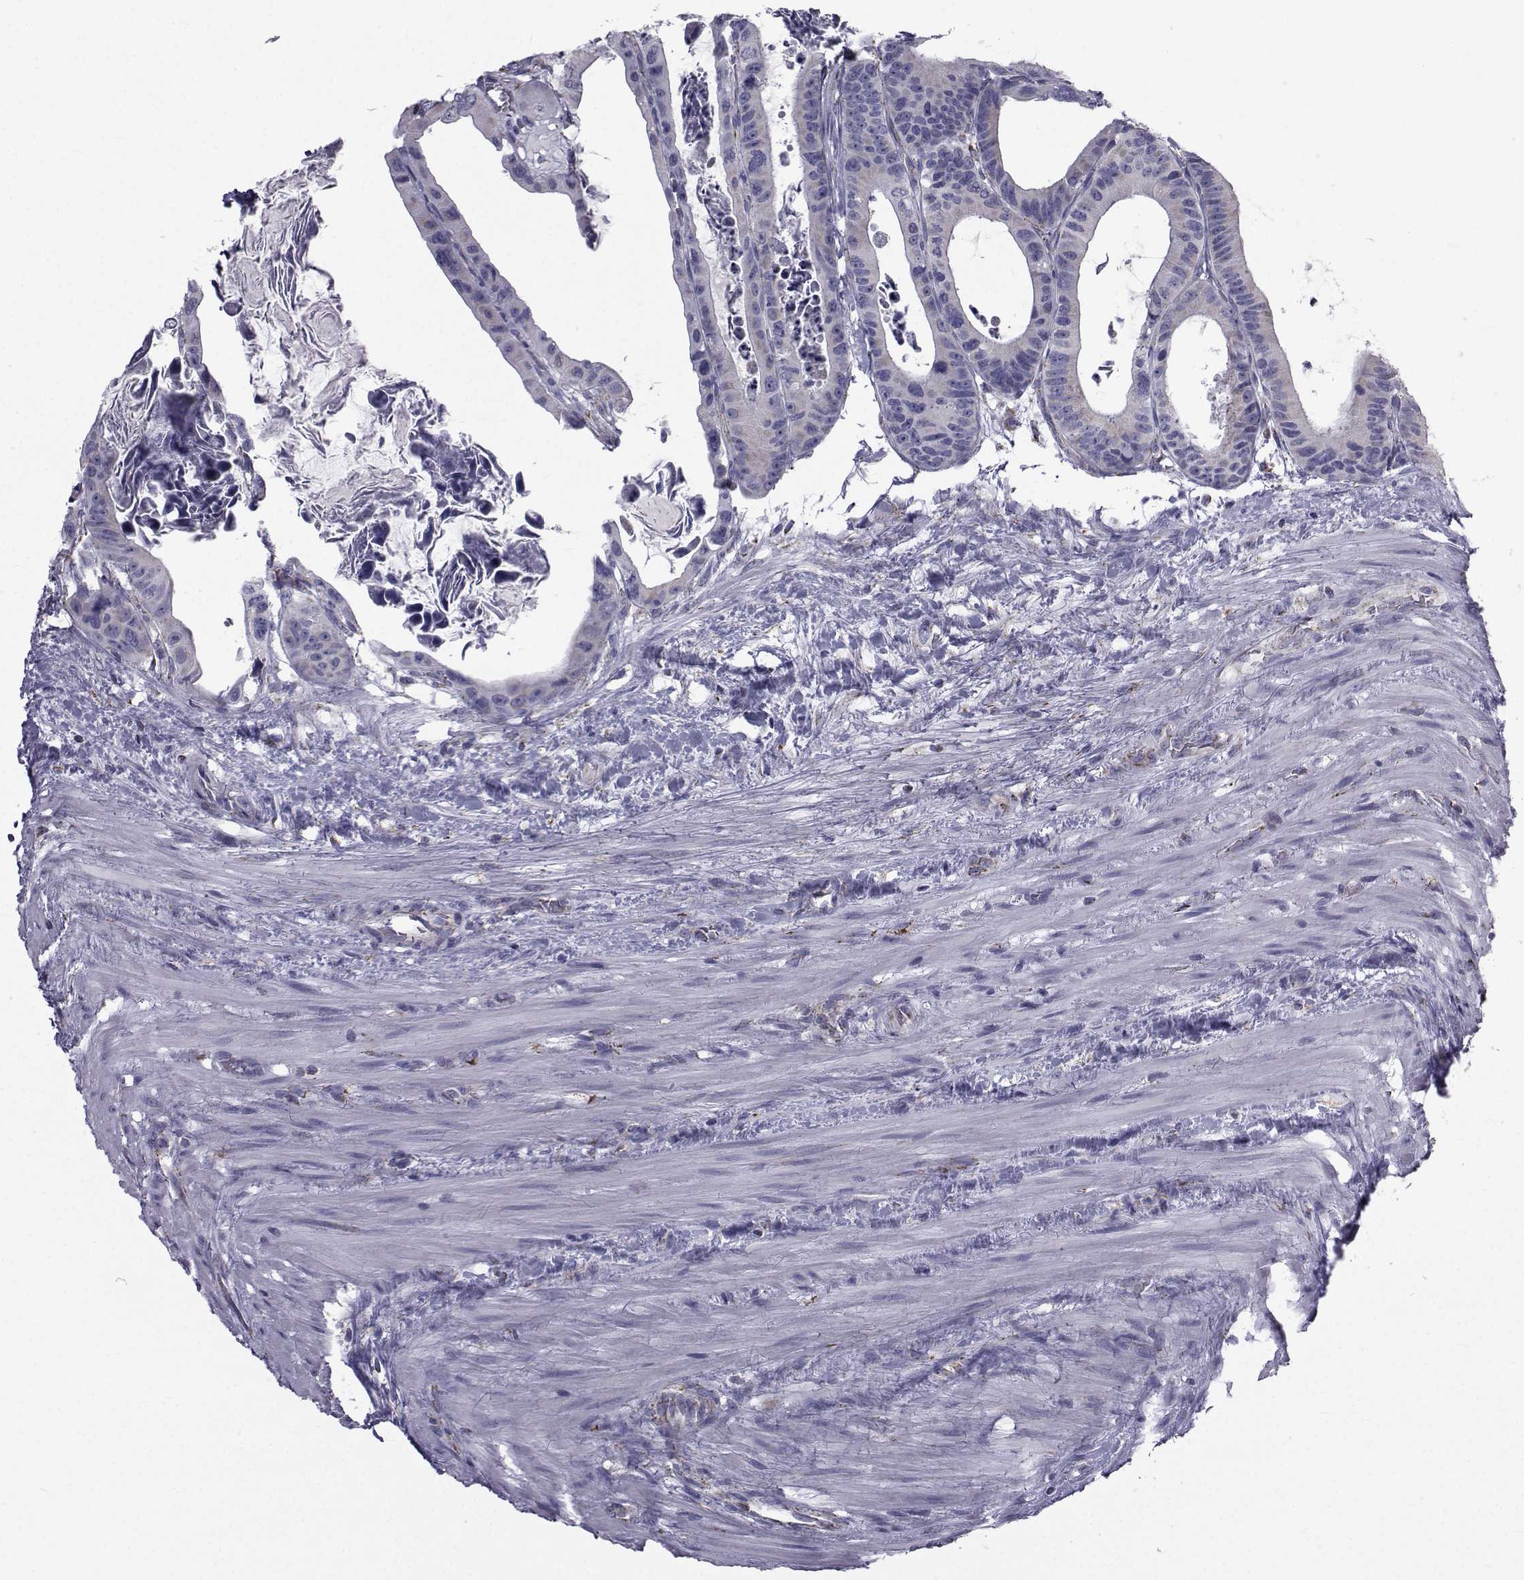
{"staining": {"intensity": "negative", "quantity": "none", "location": "none"}, "tissue": "colorectal cancer", "cell_type": "Tumor cells", "image_type": "cancer", "snomed": [{"axis": "morphology", "description": "Adenocarcinoma, NOS"}, {"axis": "topography", "description": "Rectum"}], "caption": "Immunohistochemistry (IHC) image of human adenocarcinoma (colorectal) stained for a protein (brown), which displays no staining in tumor cells.", "gene": "FDXR", "patient": {"sex": "male", "age": 64}}